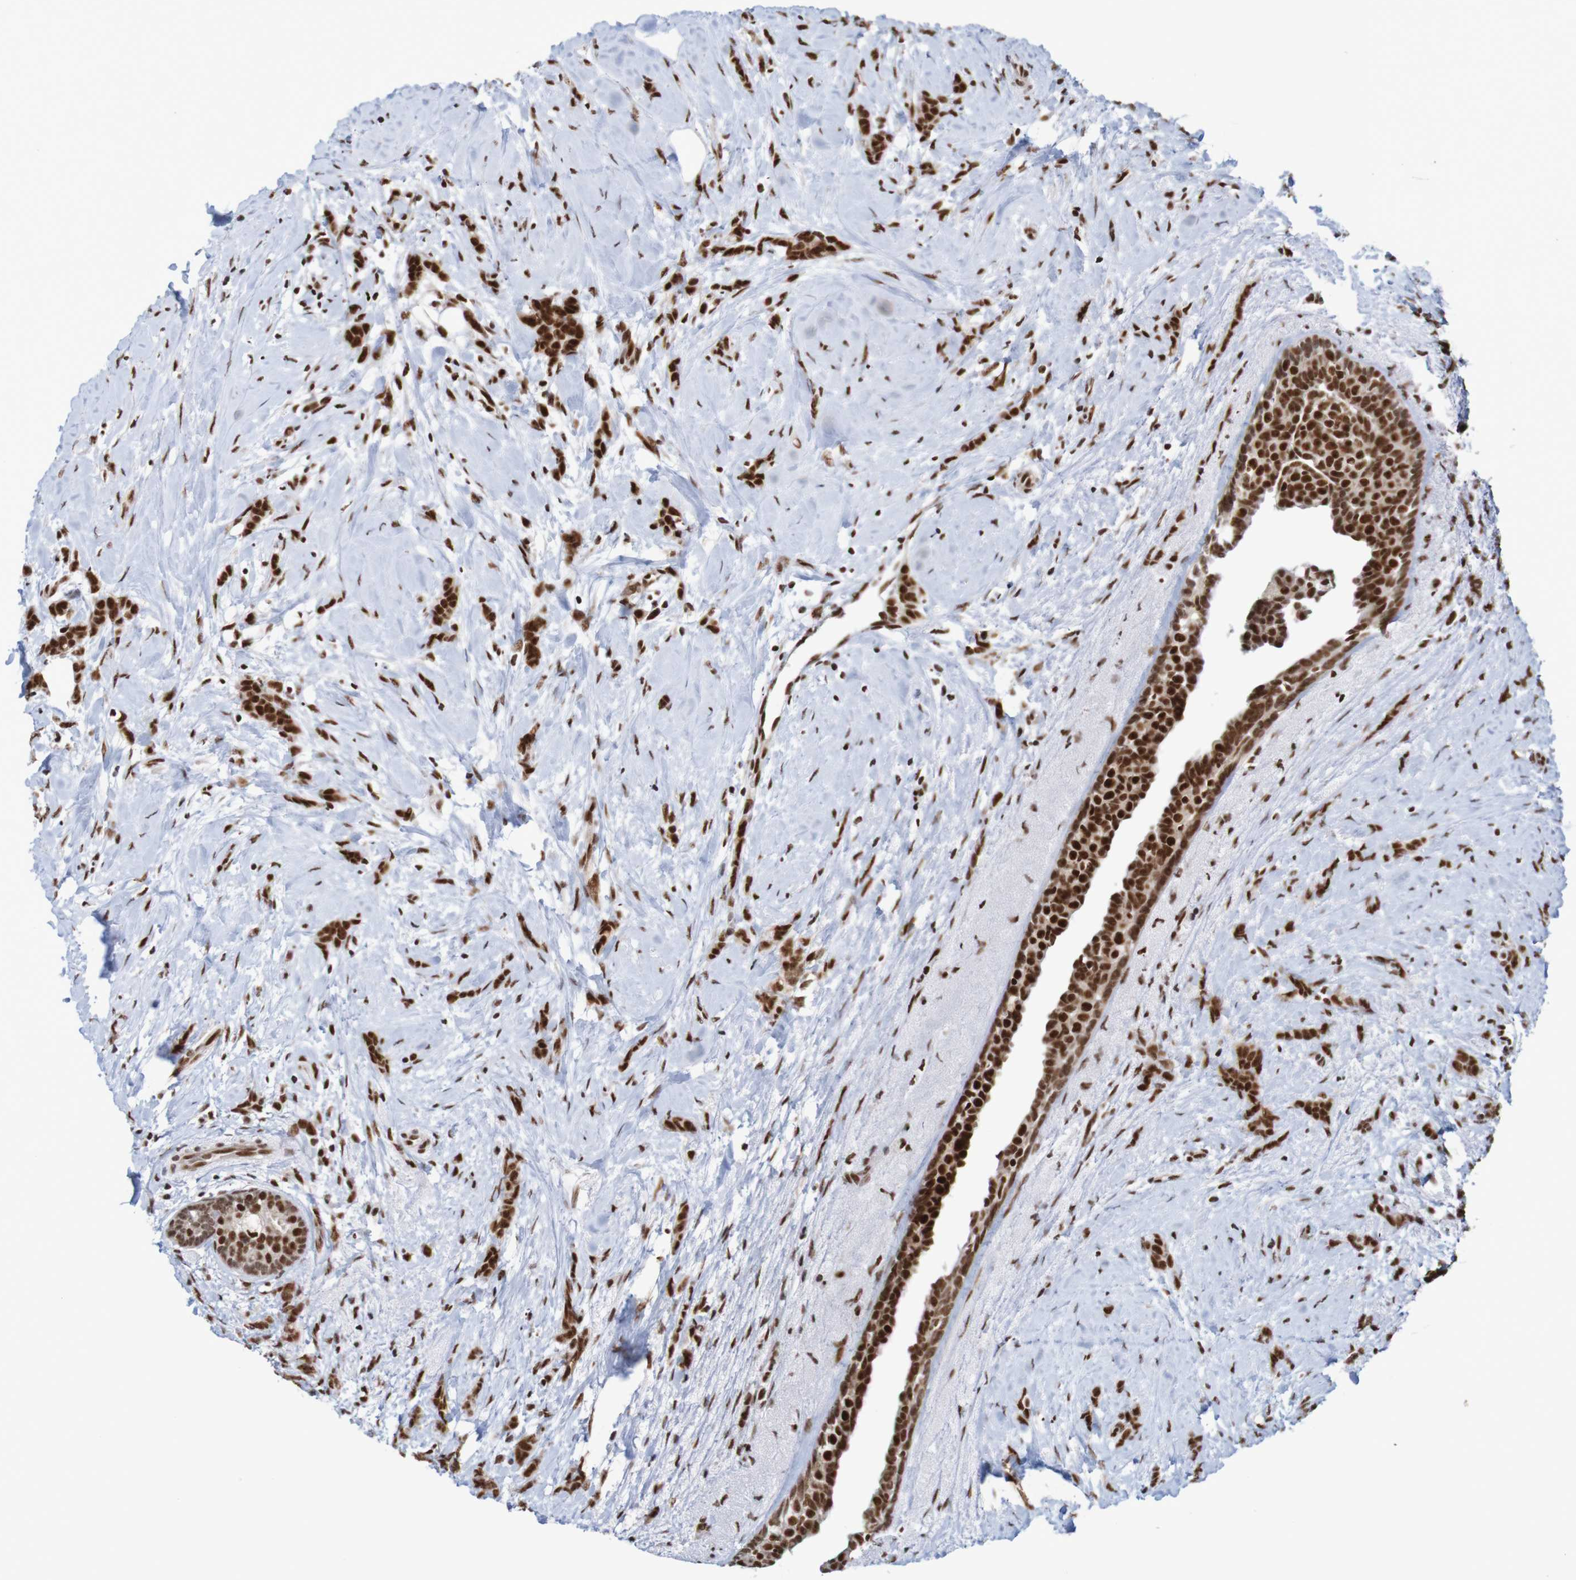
{"staining": {"intensity": "strong", "quantity": ">75%", "location": "nuclear"}, "tissue": "breast cancer", "cell_type": "Tumor cells", "image_type": "cancer", "snomed": [{"axis": "morphology", "description": "Lobular carcinoma, in situ"}, {"axis": "morphology", "description": "Lobular carcinoma"}, {"axis": "topography", "description": "Breast"}], "caption": "High-magnification brightfield microscopy of lobular carcinoma in situ (breast) stained with DAB (3,3'-diaminobenzidine) (brown) and counterstained with hematoxylin (blue). tumor cells exhibit strong nuclear positivity is appreciated in approximately>75% of cells. The protein of interest is shown in brown color, while the nuclei are stained blue.", "gene": "THRAP3", "patient": {"sex": "female", "age": 41}}